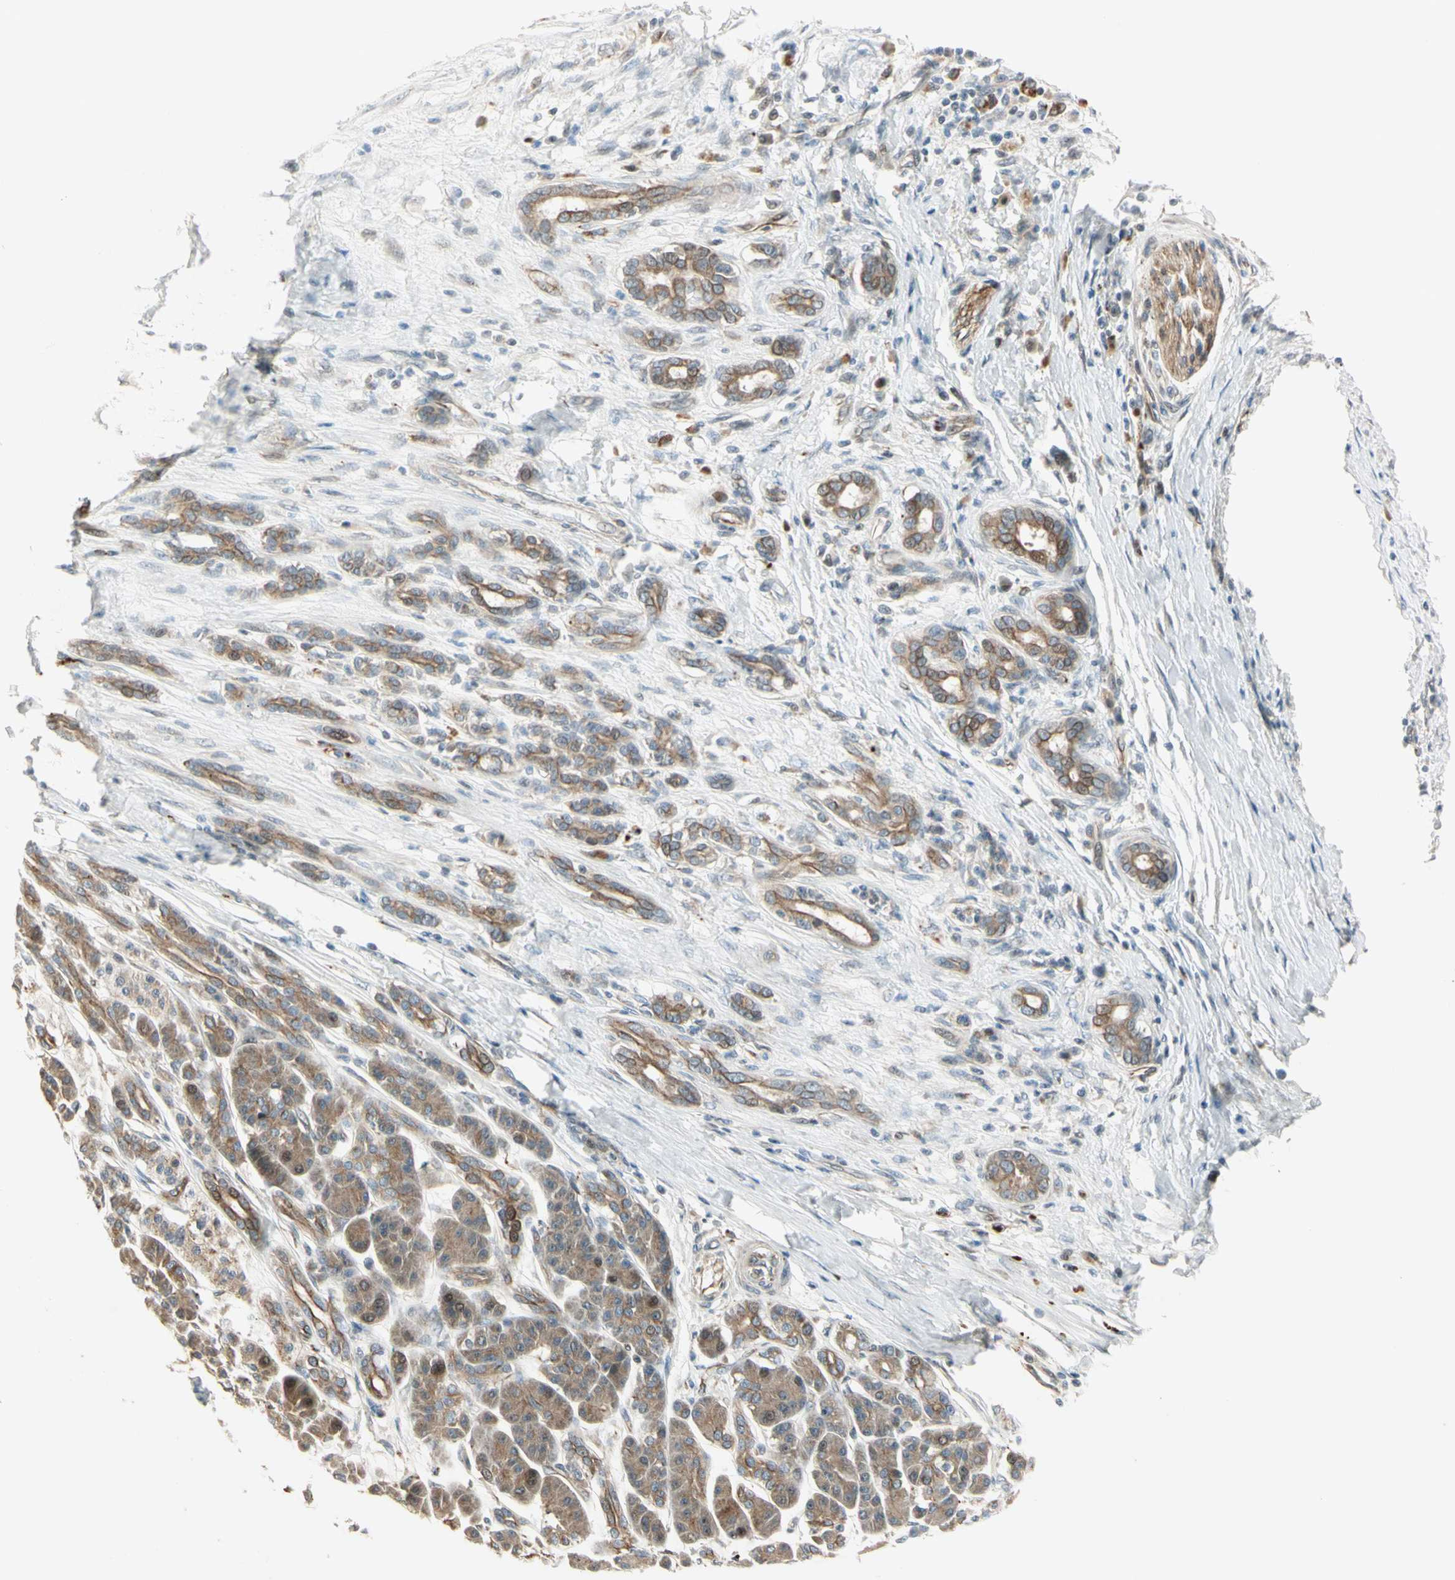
{"staining": {"intensity": "moderate", "quantity": ">75%", "location": "cytoplasmic/membranous"}, "tissue": "pancreatic cancer", "cell_type": "Tumor cells", "image_type": "cancer", "snomed": [{"axis": "morphology", "description": "Adenocarcinoma, NOS"}, {"axis": "topography", "description": "Pancreas"}], "caption": "Tumor cells show moderate cytoplasmic/membranous positivity in about >75% of cells in pancreatic adenocarcinoma.", "gene": "NDFIP1", "patient": {"sex": "male", "age": 59}}